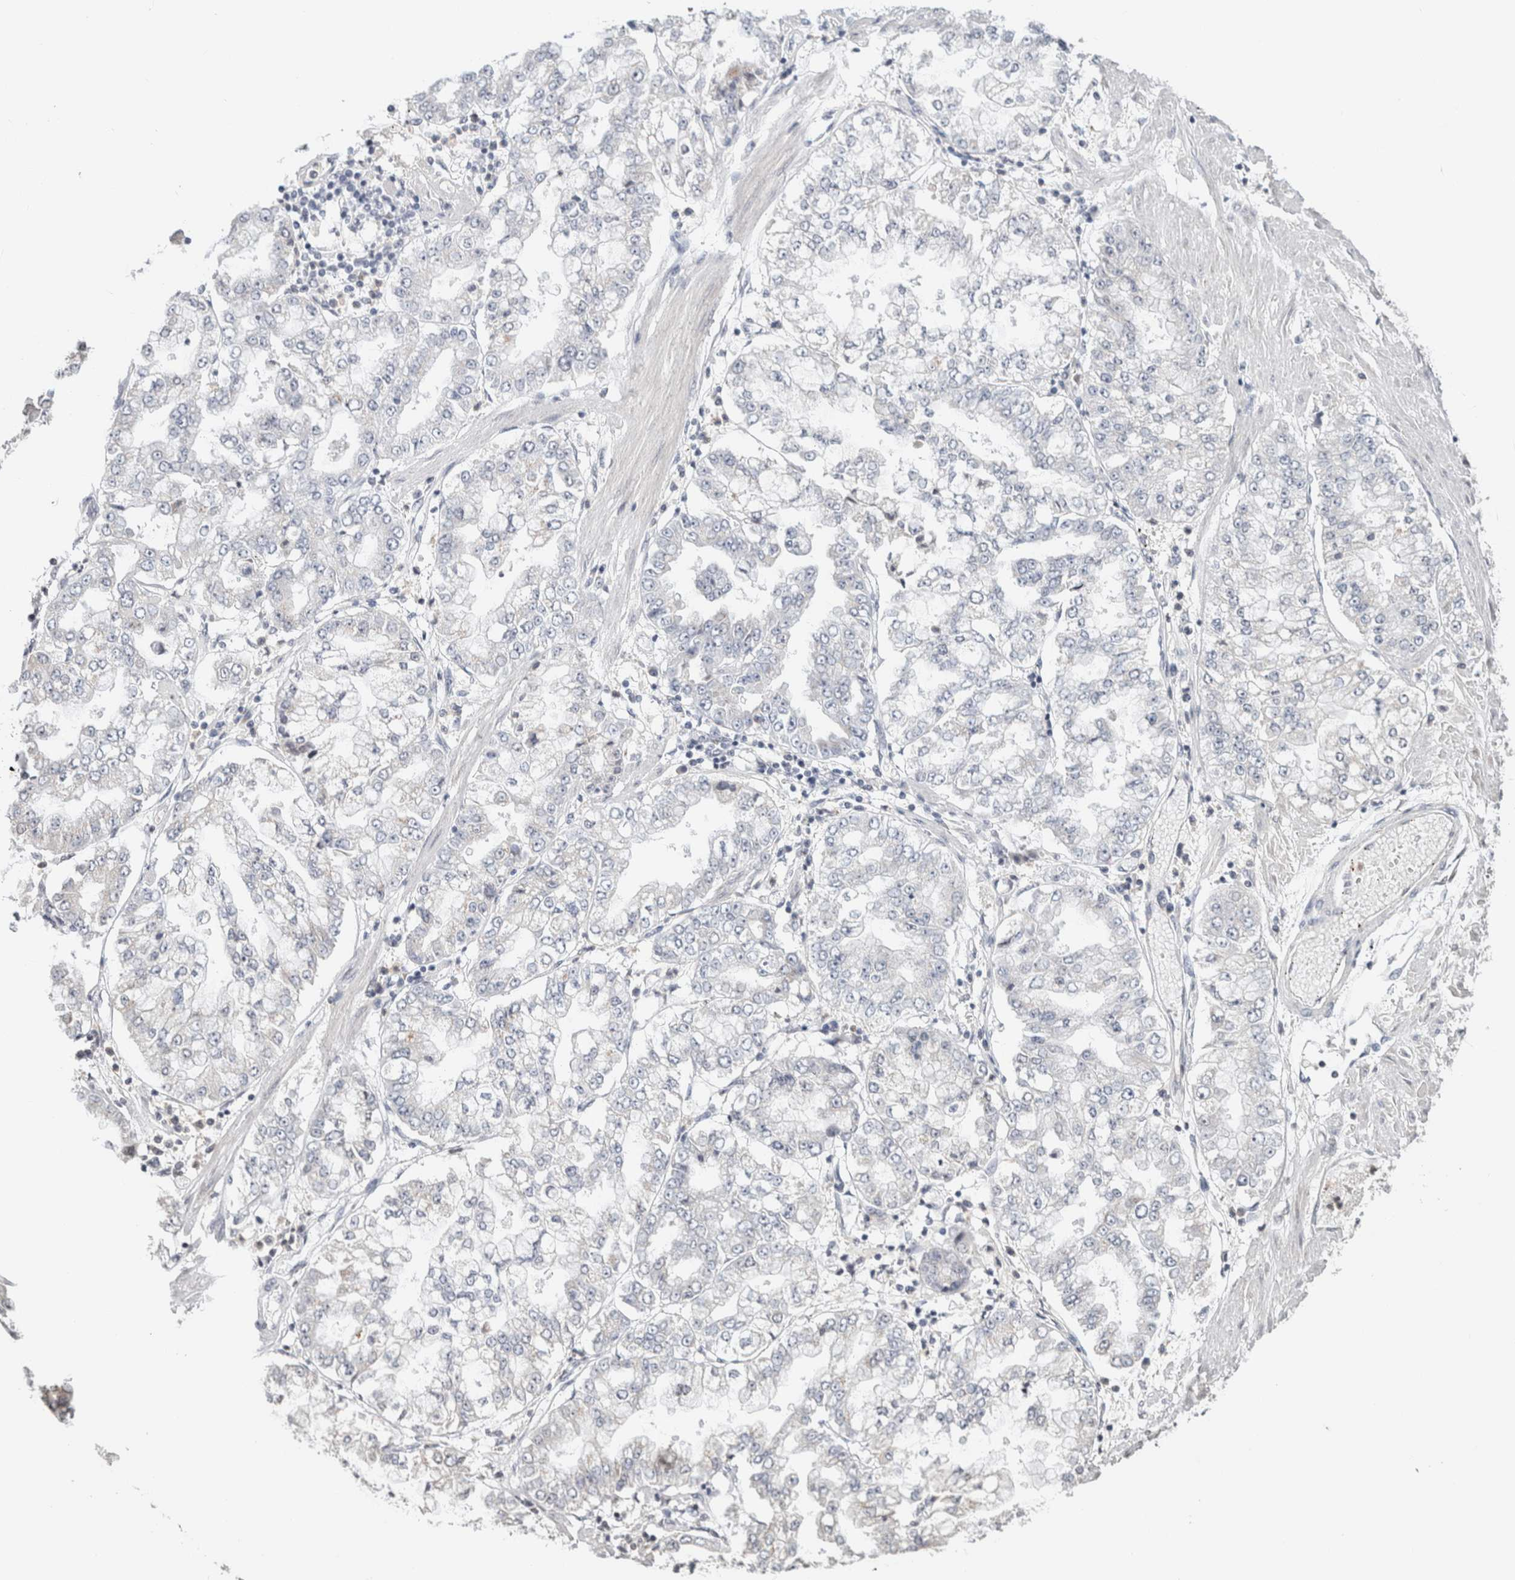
{"staining": {"intensity": "negative", "quantity": "none", "location": "none"}, "tissue": "stomach cancer", "cell_type": "Tumor cells", "image_type": "cancer", "snomed": [{"axis": "morphology", "description": "Adenocarcinoma, NOS"}, {"axis": "topography", "description": "Stomach"}], "caption": "The micrograph shows no staining of tumor cells in stomach cancer. The staining is performed using DAB brown chromogen with nuclei counter-stained in using hematoxylin.", "gene": "CRAT", "patient": {"sex": "male", "age": 76}}